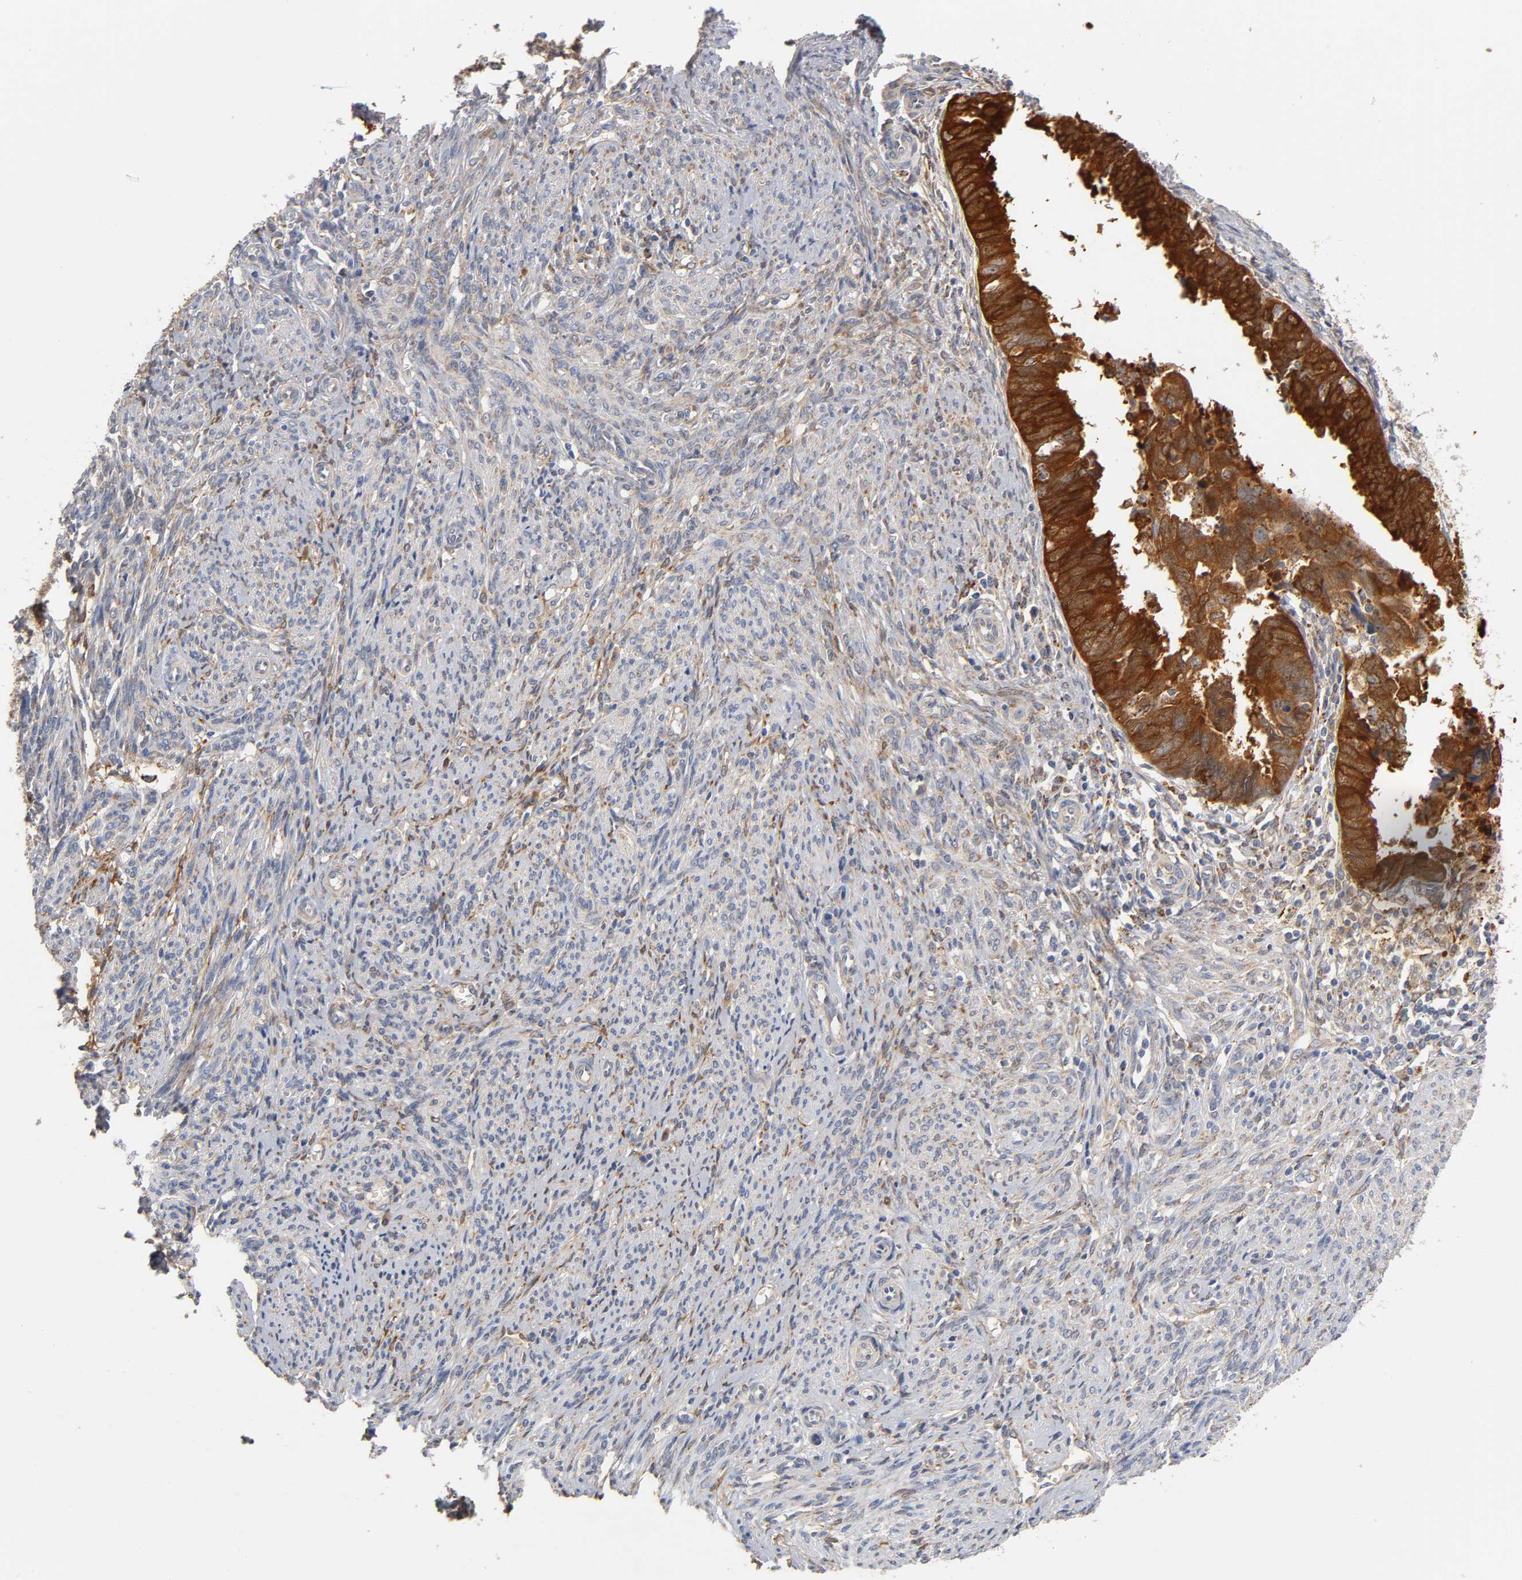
{"staining": {"intensity": "strong", "quantity": ">75%", "location": "cytoplasmic/membranous"}, "tissue": "endometrial cancer", "cell_type": "Tumor cells", "image_type": "cancer", "snomed": [{"axis": "morphology", "description": "Adenocarcinoma, NOS"}, {"axis": "topography", "description": "Endometrium"}], "caption": "Endometrial cancer (adenocarcinoma) was stained to show a protein in brown. There is high levels of strong cytoplasmic/membranous staining in approximately >75% of tumor cells.", "gene": "ISG15", "patient": {"sex": "female", "age": 75}}